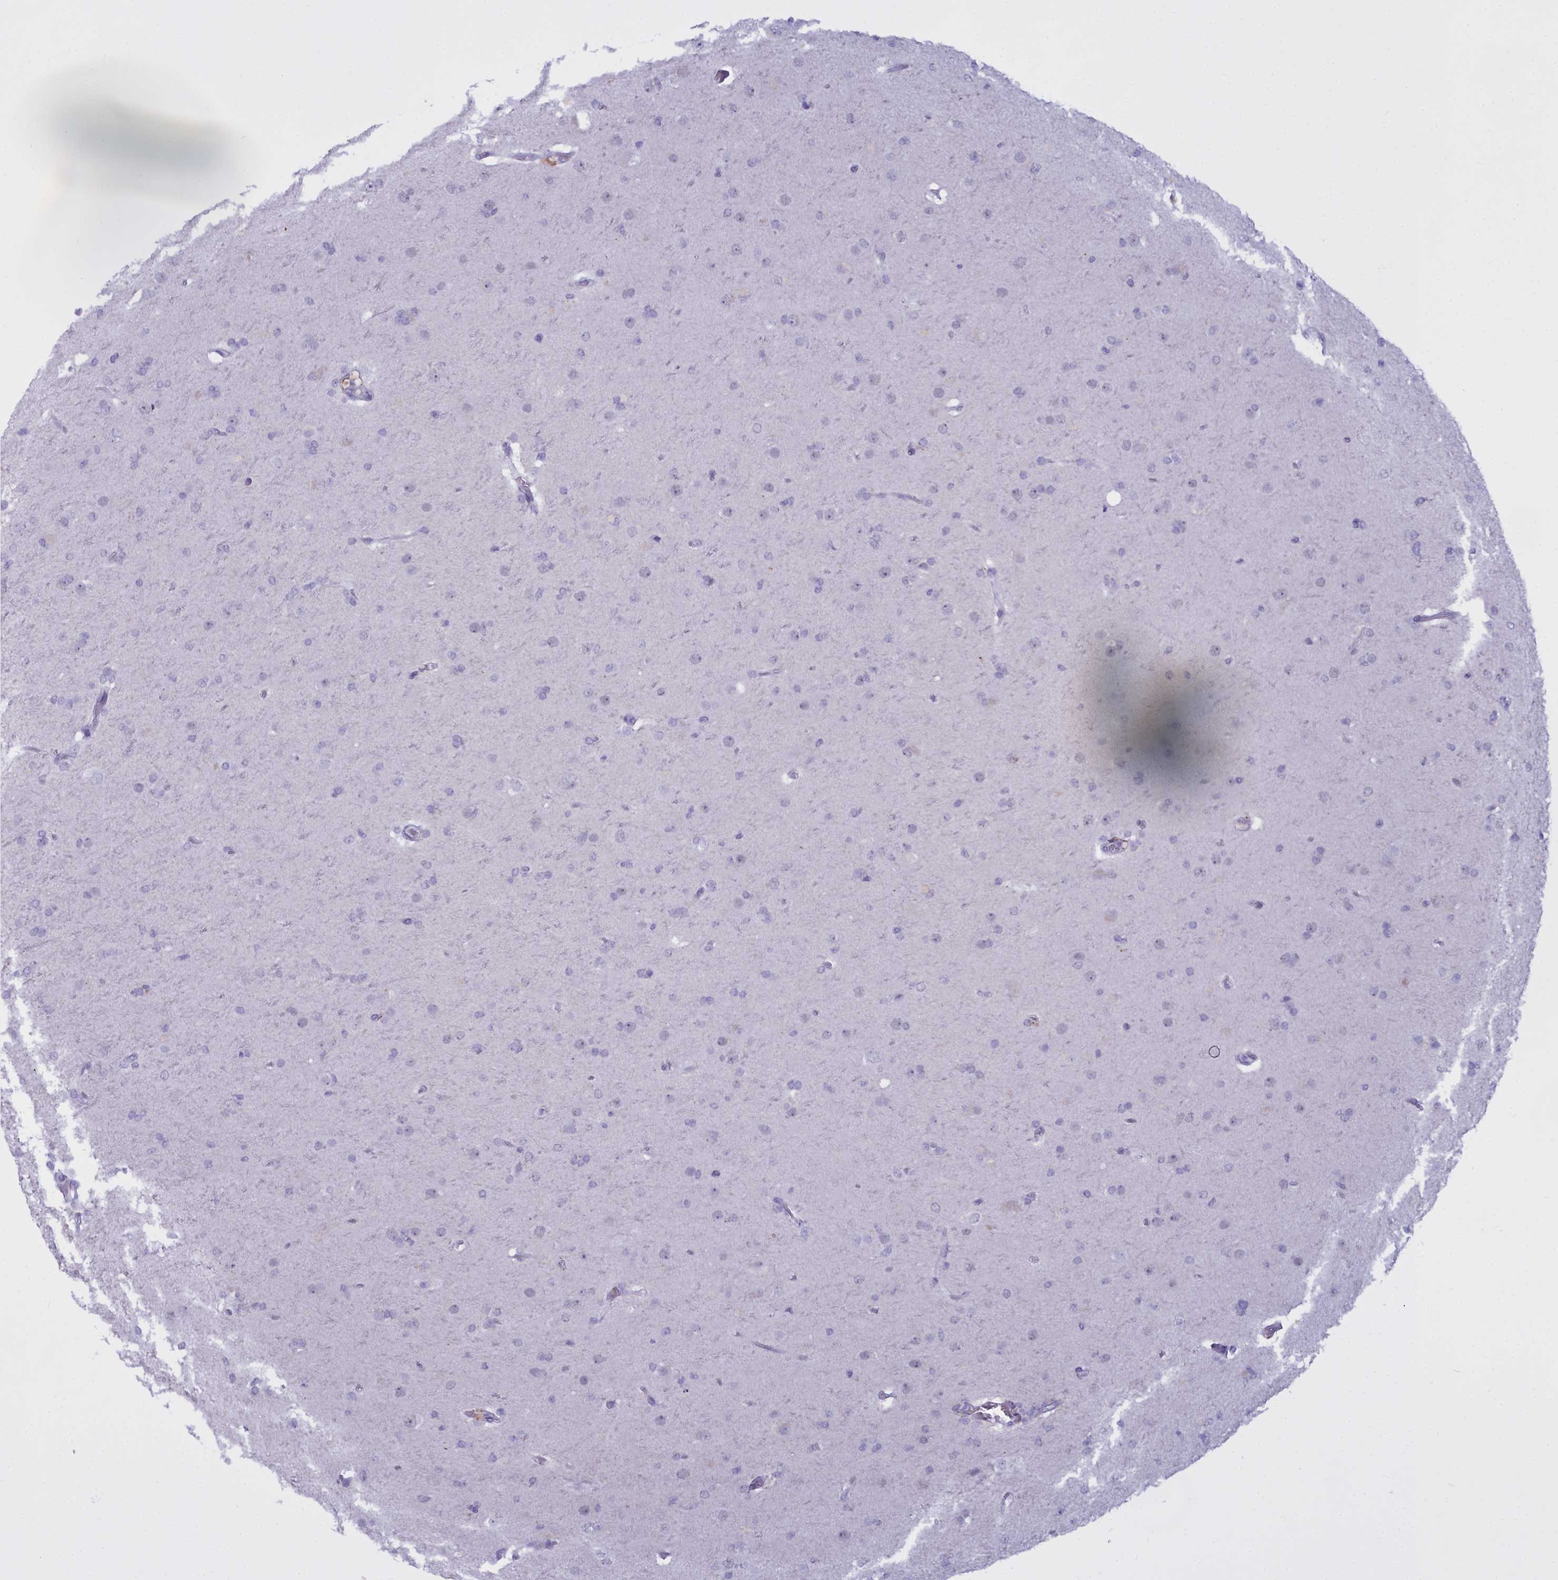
{"staining": {"intensity": "negative", "quantity": "none", "location": "none"}, "tissue": "glioma", "cell_type": "Tumor cells", "image_type": "cancer", "snomed": [{"axis": "morphology", "description": "Glioma, malignant, Low grade"}, {"axis": "topography", "description": "Brain"}], "caption": "The immunohistochemistry photomicrograph has no significant staining in tumor cells of malignant glioma (low-grade) tissue.", "gene": "OSTN", "patient": {"sex": "male", "age": 65}}